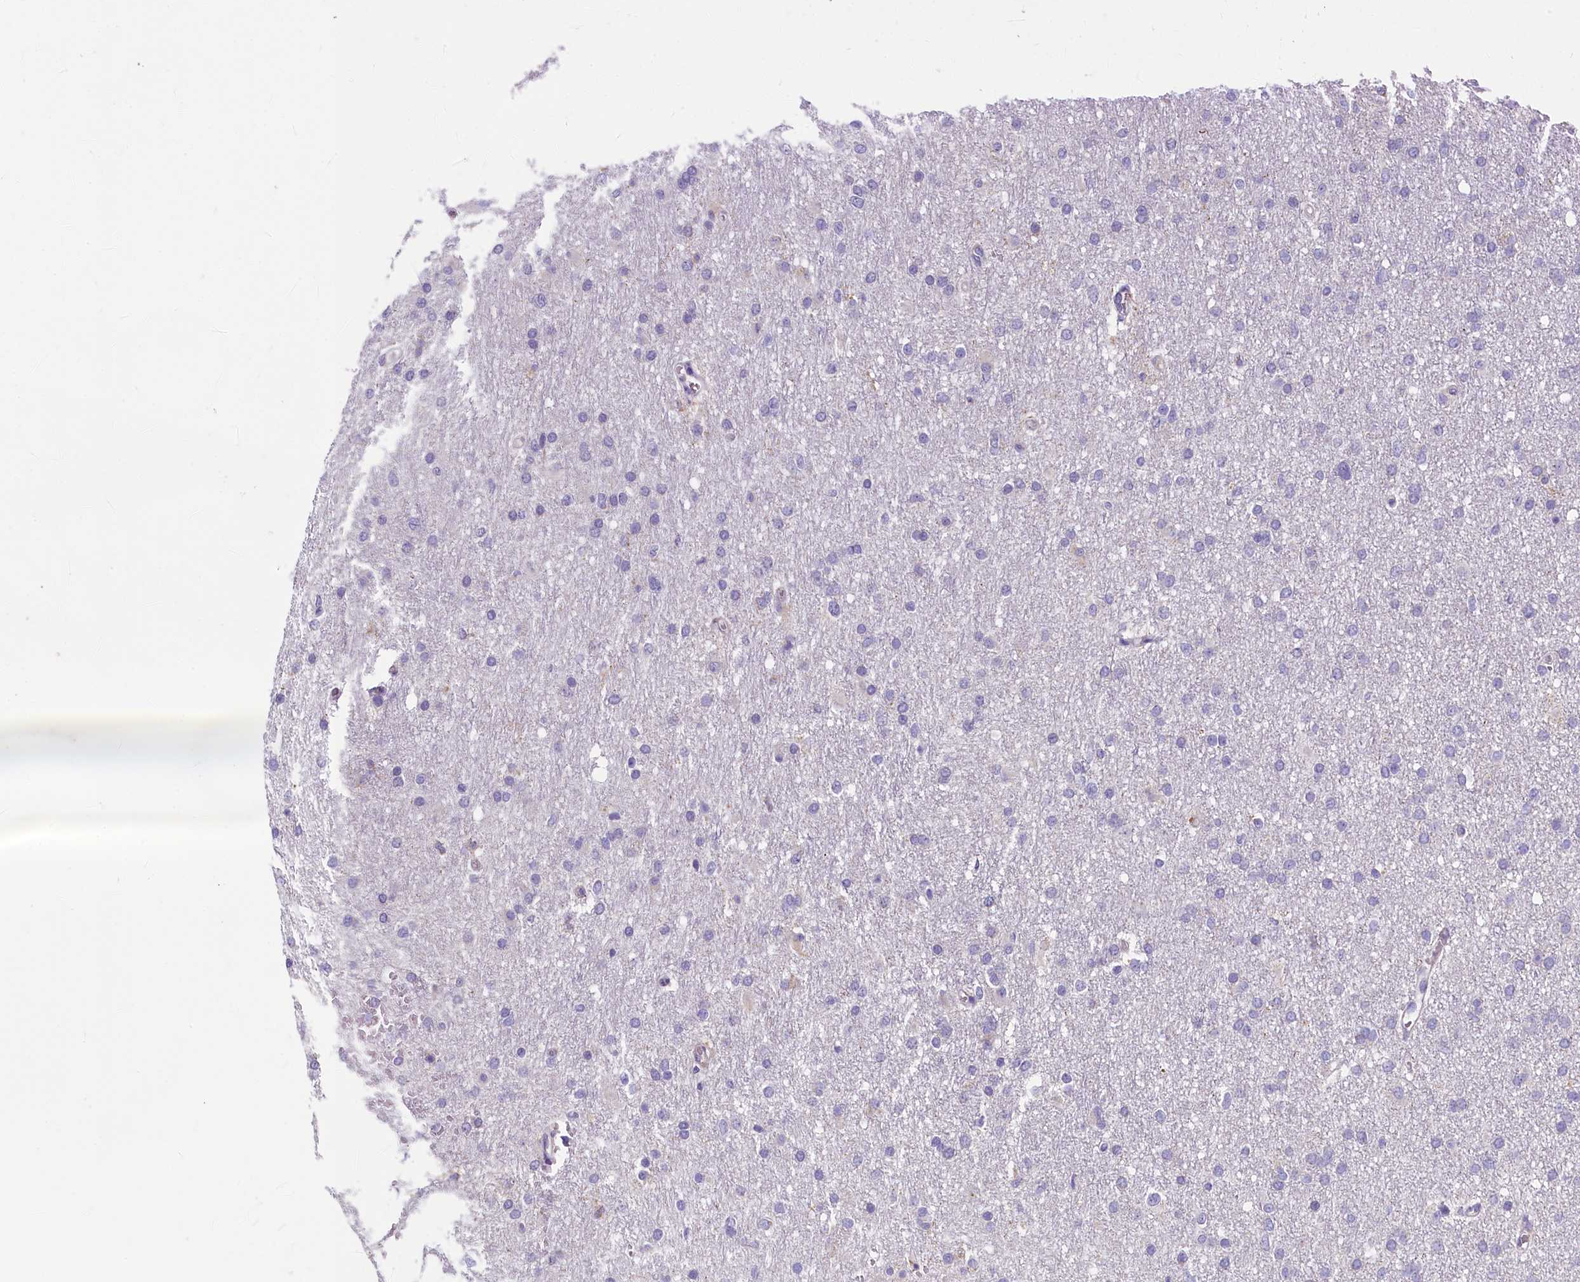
{"staining": {"intensity": "negative", "quantity": "none", "location": "none"}, "tissue": "glioma", "cell_type": "Tumor cells", "image_type": "cancer", "snomed": [{"axis": "morphology", "description": "Glioma, malignant, High grade"}, {"axis": "topography", "description": "Cerebral cortex"}], "caption": "IHC of malignant high-grade glioma demonstrates no staining in tumor cells.", "gene": "INSC", "patient": {"sex": "female", "age": 36}}